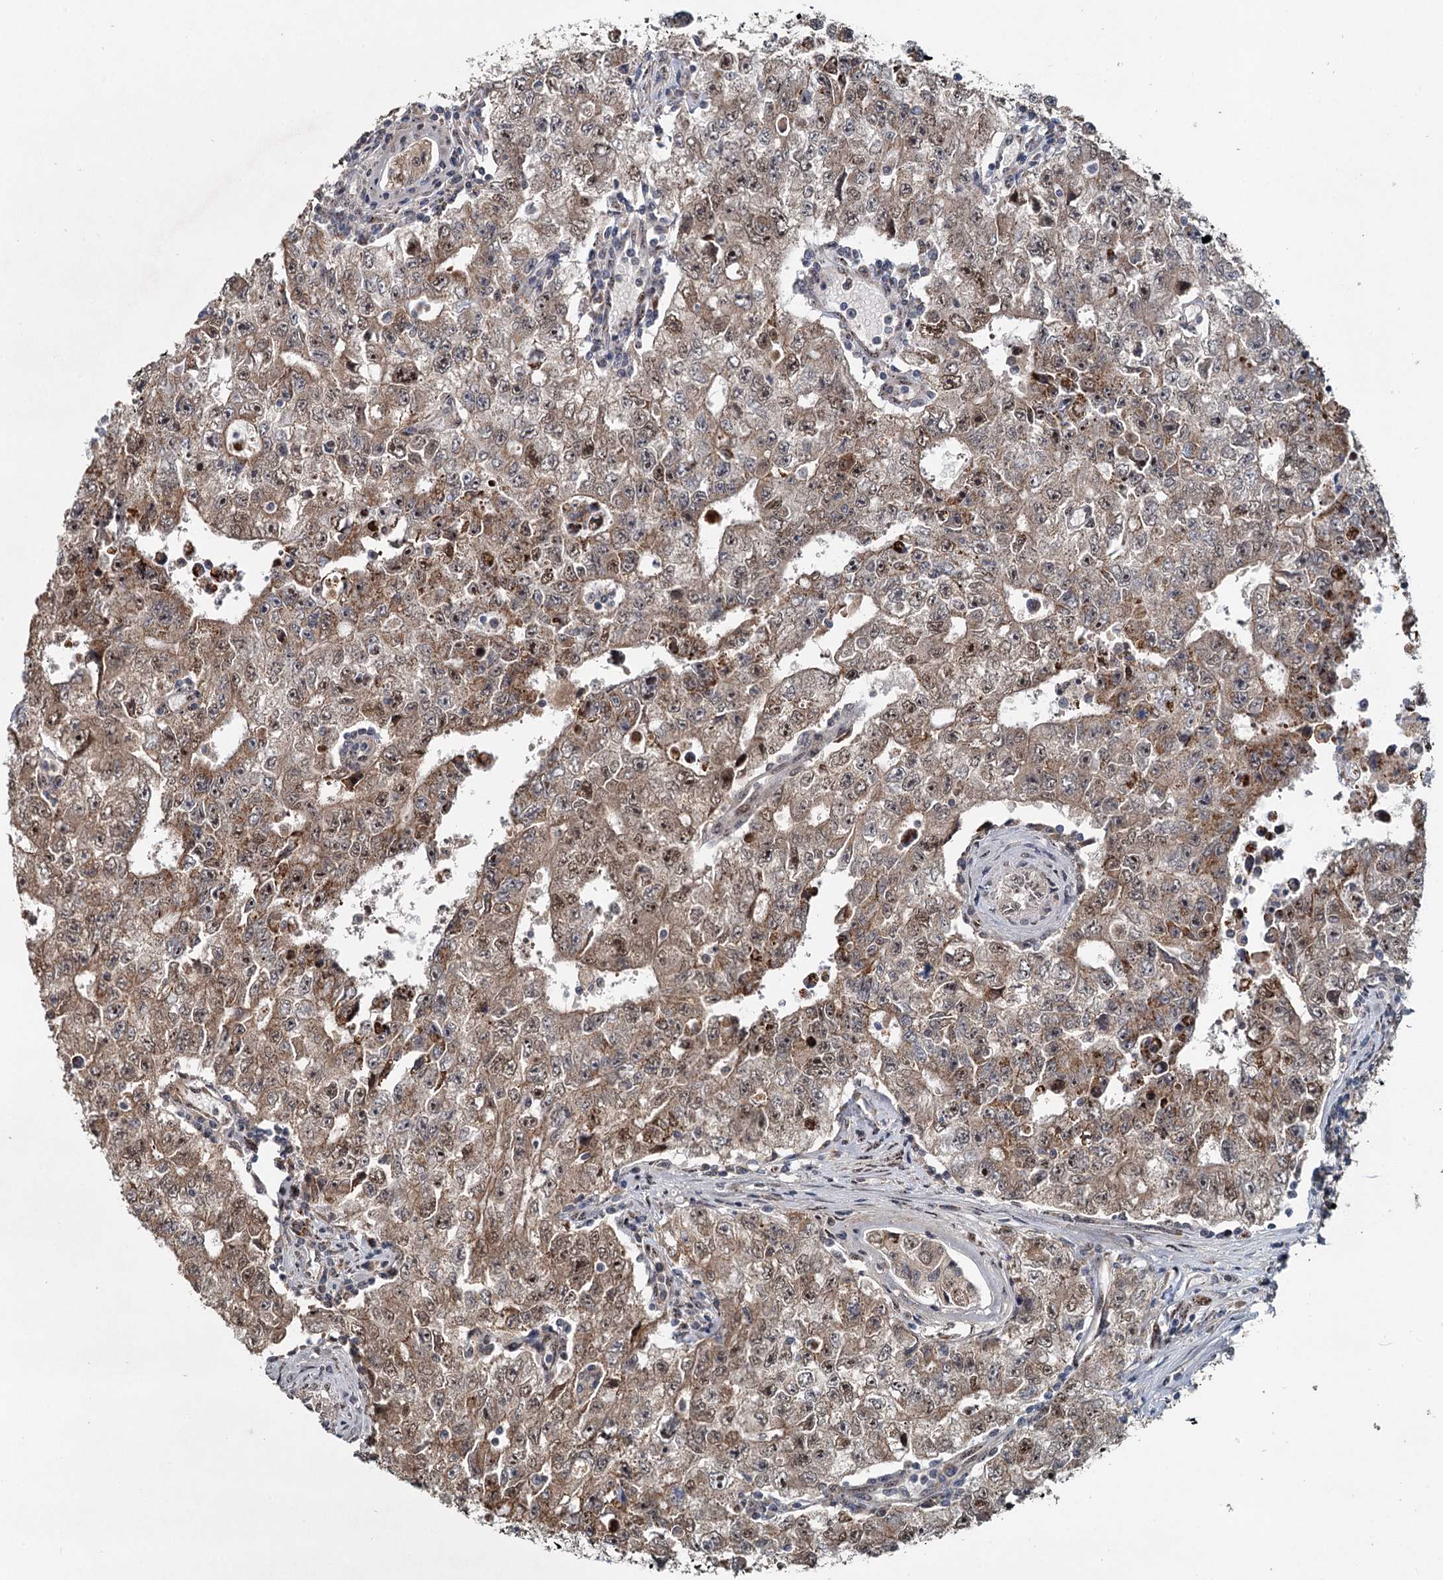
{"staining": {"intensity": "moderate", "quantity": ">75%", "location": "cytoplasmic/membranous,nuclear"}, "tissue": "testis cancer", "cell_type": "Tumor cells", "image_type": "cancer", "snomed": [{"axis": "morphology", "description": "Carcinoma, Embryonal, NOS"}, {"axis": "topography", "description": "Testis"}], "caption": "Protein staining of testis cancer (embryonal carcinoma) tissue exhibits moderate cytoplasmic/membranous and nuclear positivity in about >75% of tumor cells.", "gene": "RITA1", "patient": {"sex": "male", "age": 17}}